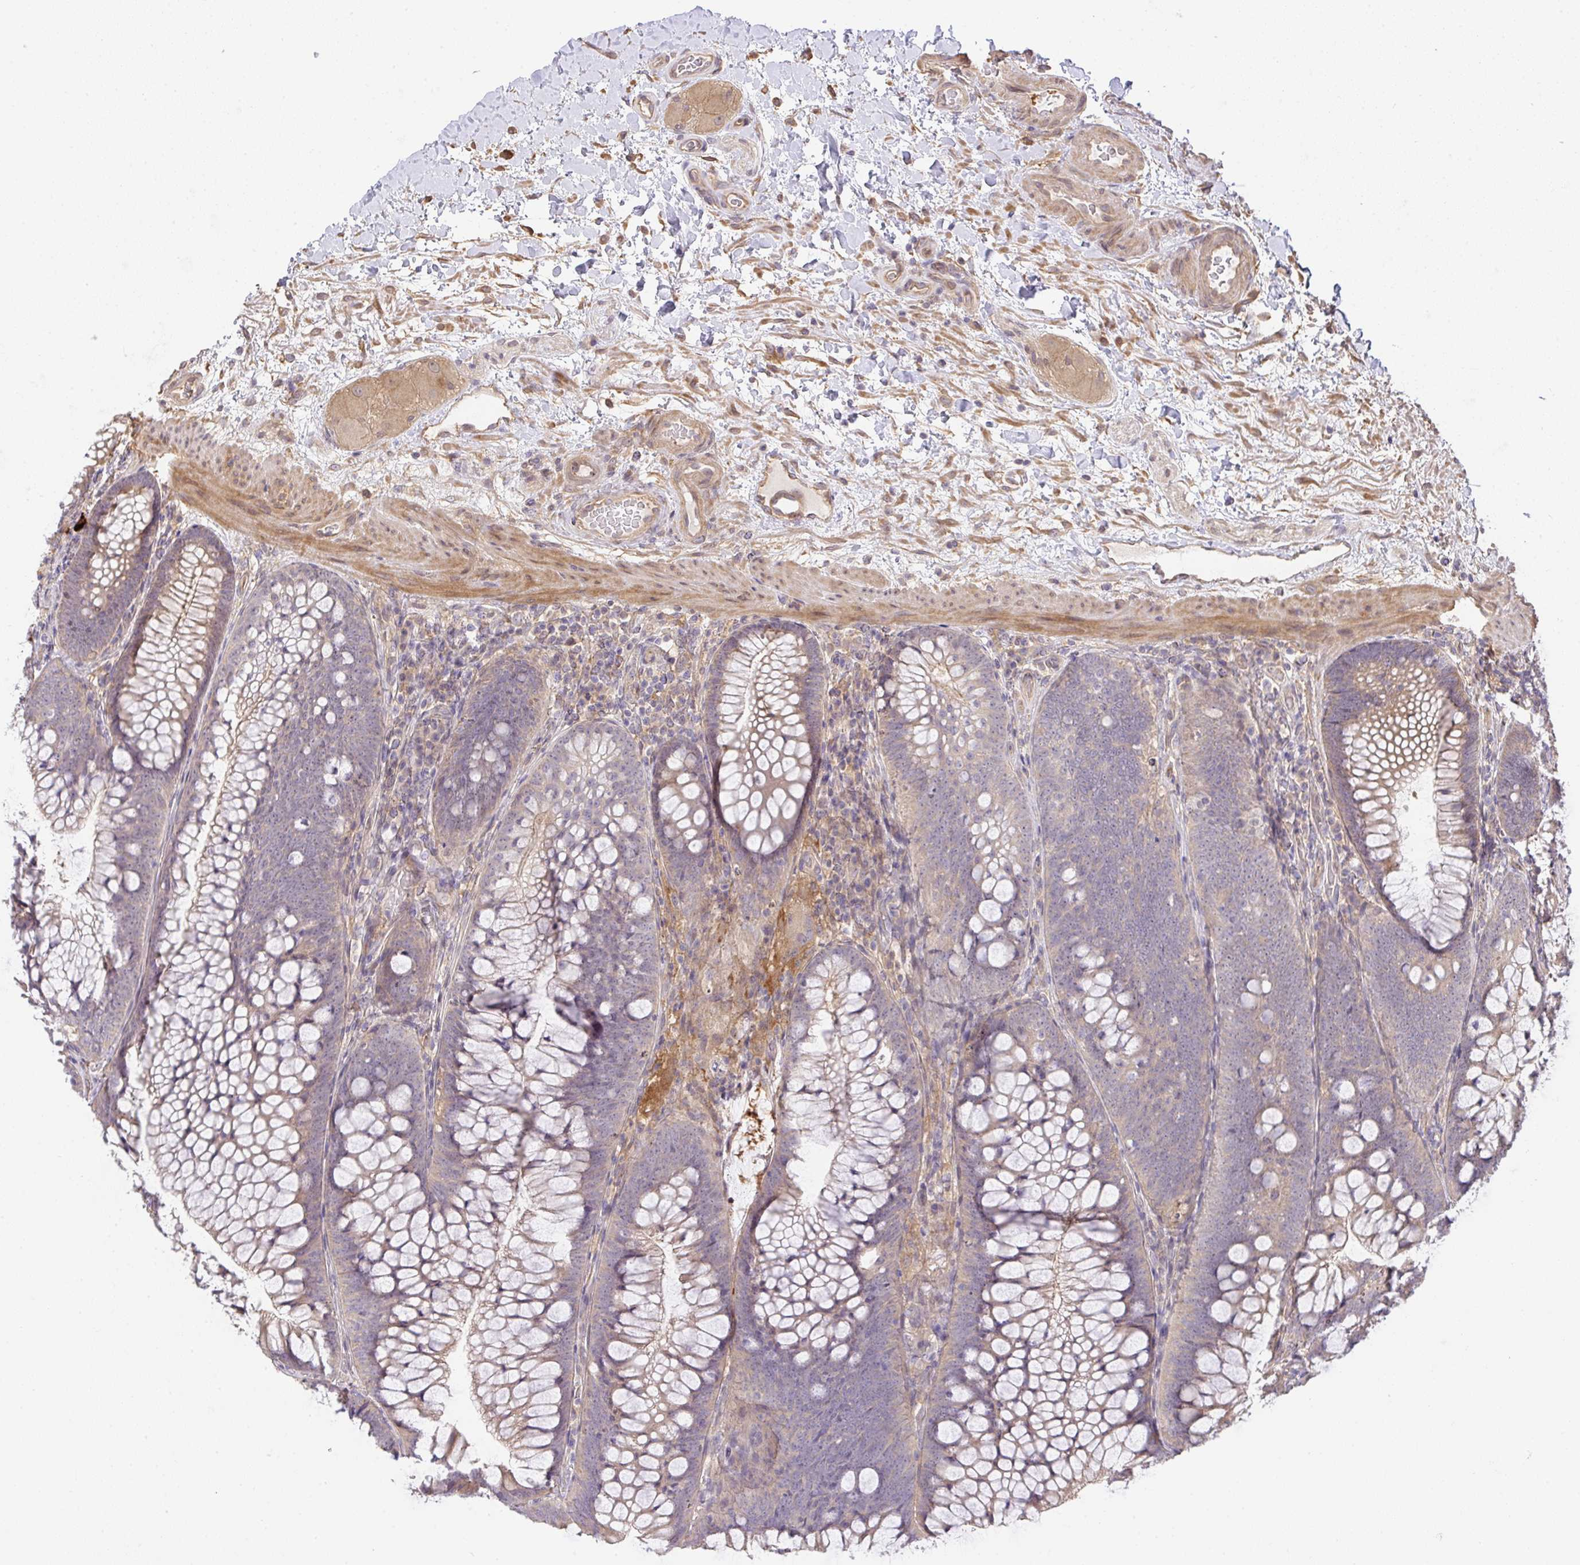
{"staining": {"intensity": "moderate", "quantity": ">75%", "location": "cytoplasmic/membranous"}, "tissue": "colon", "cell_type": "Endothelial cells", "image_type": "normal", "snomed": [{"axis": "morphology", "description": "Normal tissue, NOS"}, {"axis": "morphology", "description": "Adenoma, NOS"}, {"axis": "topography", "description": "Soft tissue"}, {"axis": "topography", "description": "Colon"}], "caption": "Moderate cytoplasmic/membranous protein positivity is appreciated in about >75% of endothelial cells in colon.", "gene": "EEF1AKMT1", "patient": {"sex": "male", "age": 47}}